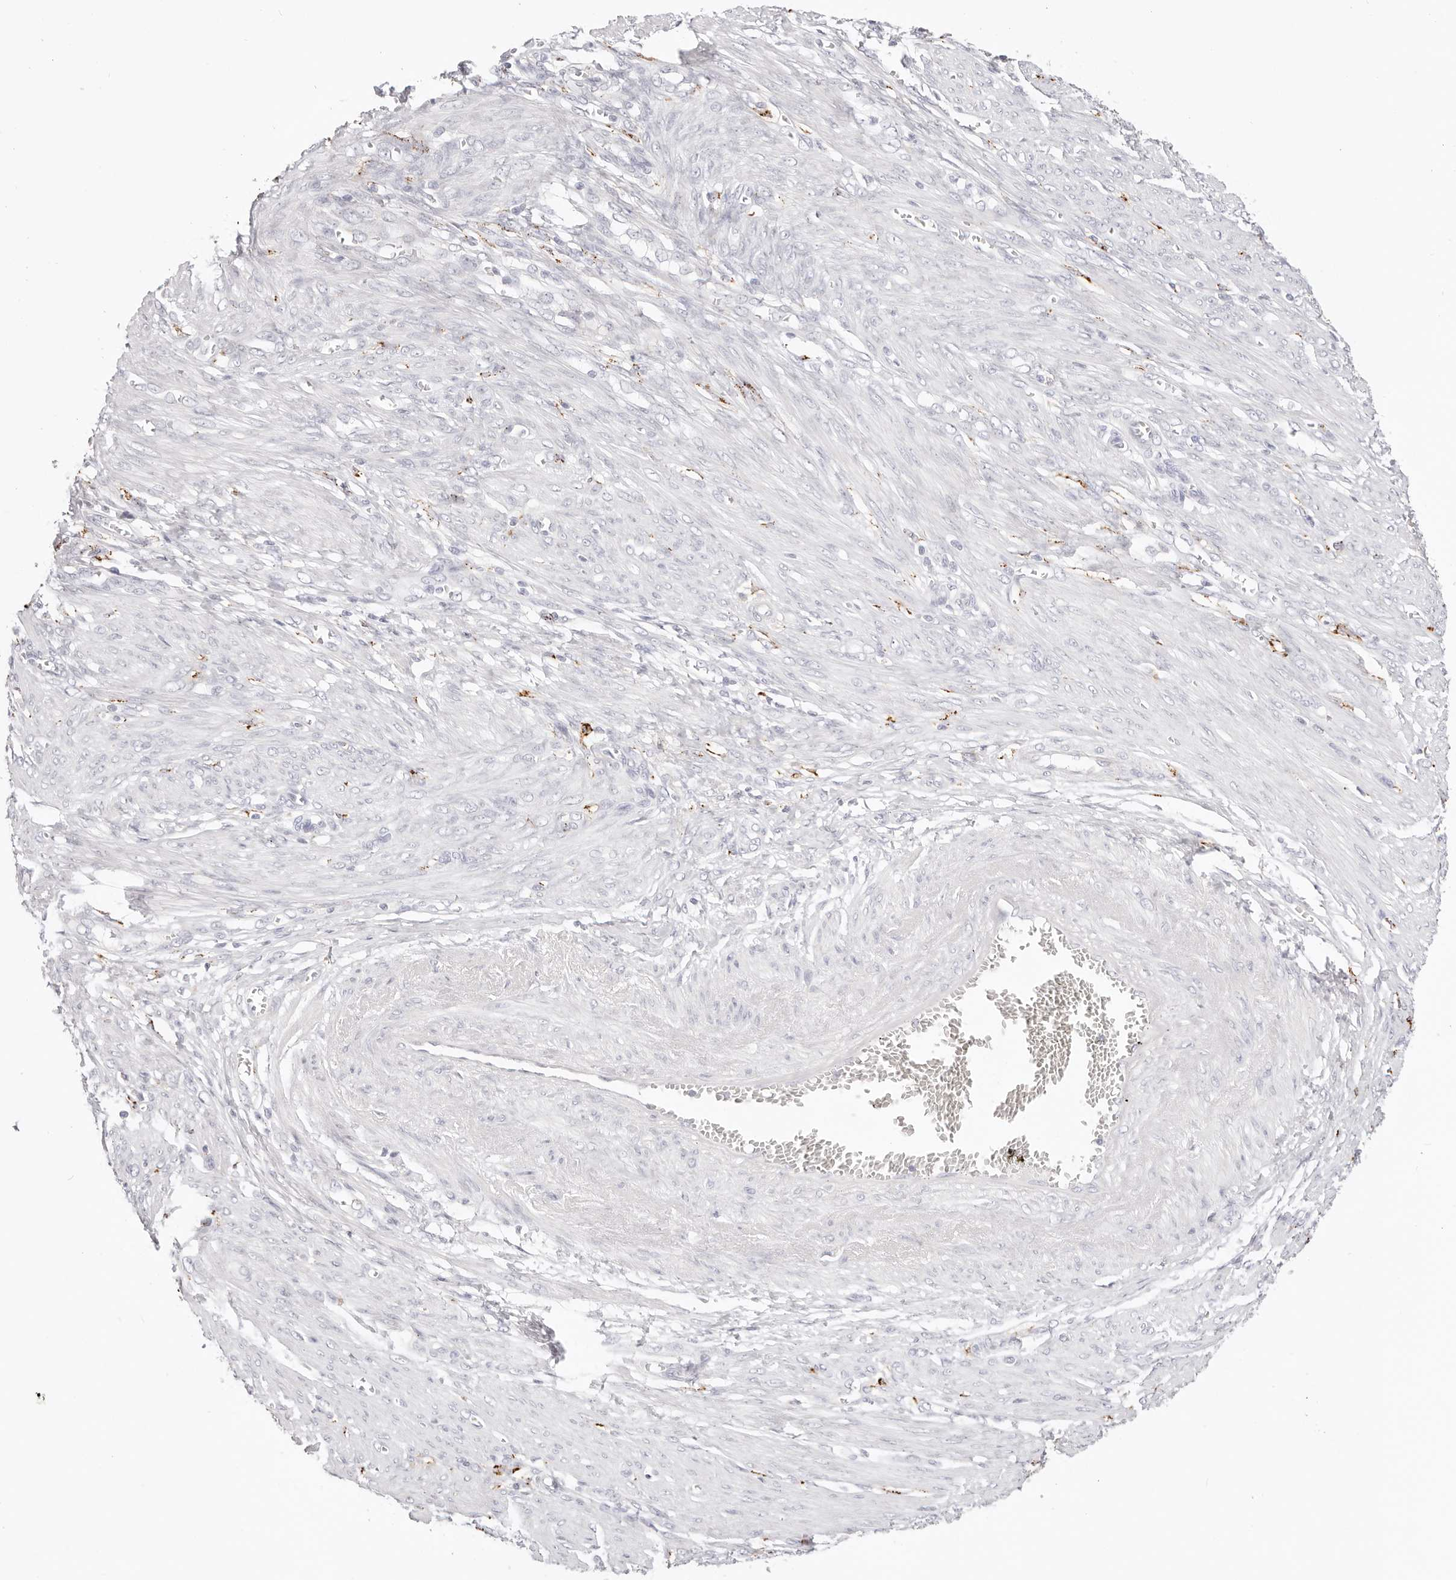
{"staining": {"intensity": "negative", "quantity": "none", "location": "none"}, "tissue": "endometrial cancer", "cell_type": "Tumor cells", "image_type": "cancer", "snomed": [{"axis": "morphology", "description": "Adenocarcinoma, NOS"}, {"axis": "topography", "description": "Endometrium"}], "caption": "Immunohistochemical staining of human endometrial cancer exhibits no significant expression in tumor cells. (Stains: DAB (3,3'-diaminobenzidine) IHC with hematoxylin counter stain, Microscopy: brightfield microscopy at high magnification).", "gene": "STKLD1", "patient": {"sex": "female", "age": 49}}